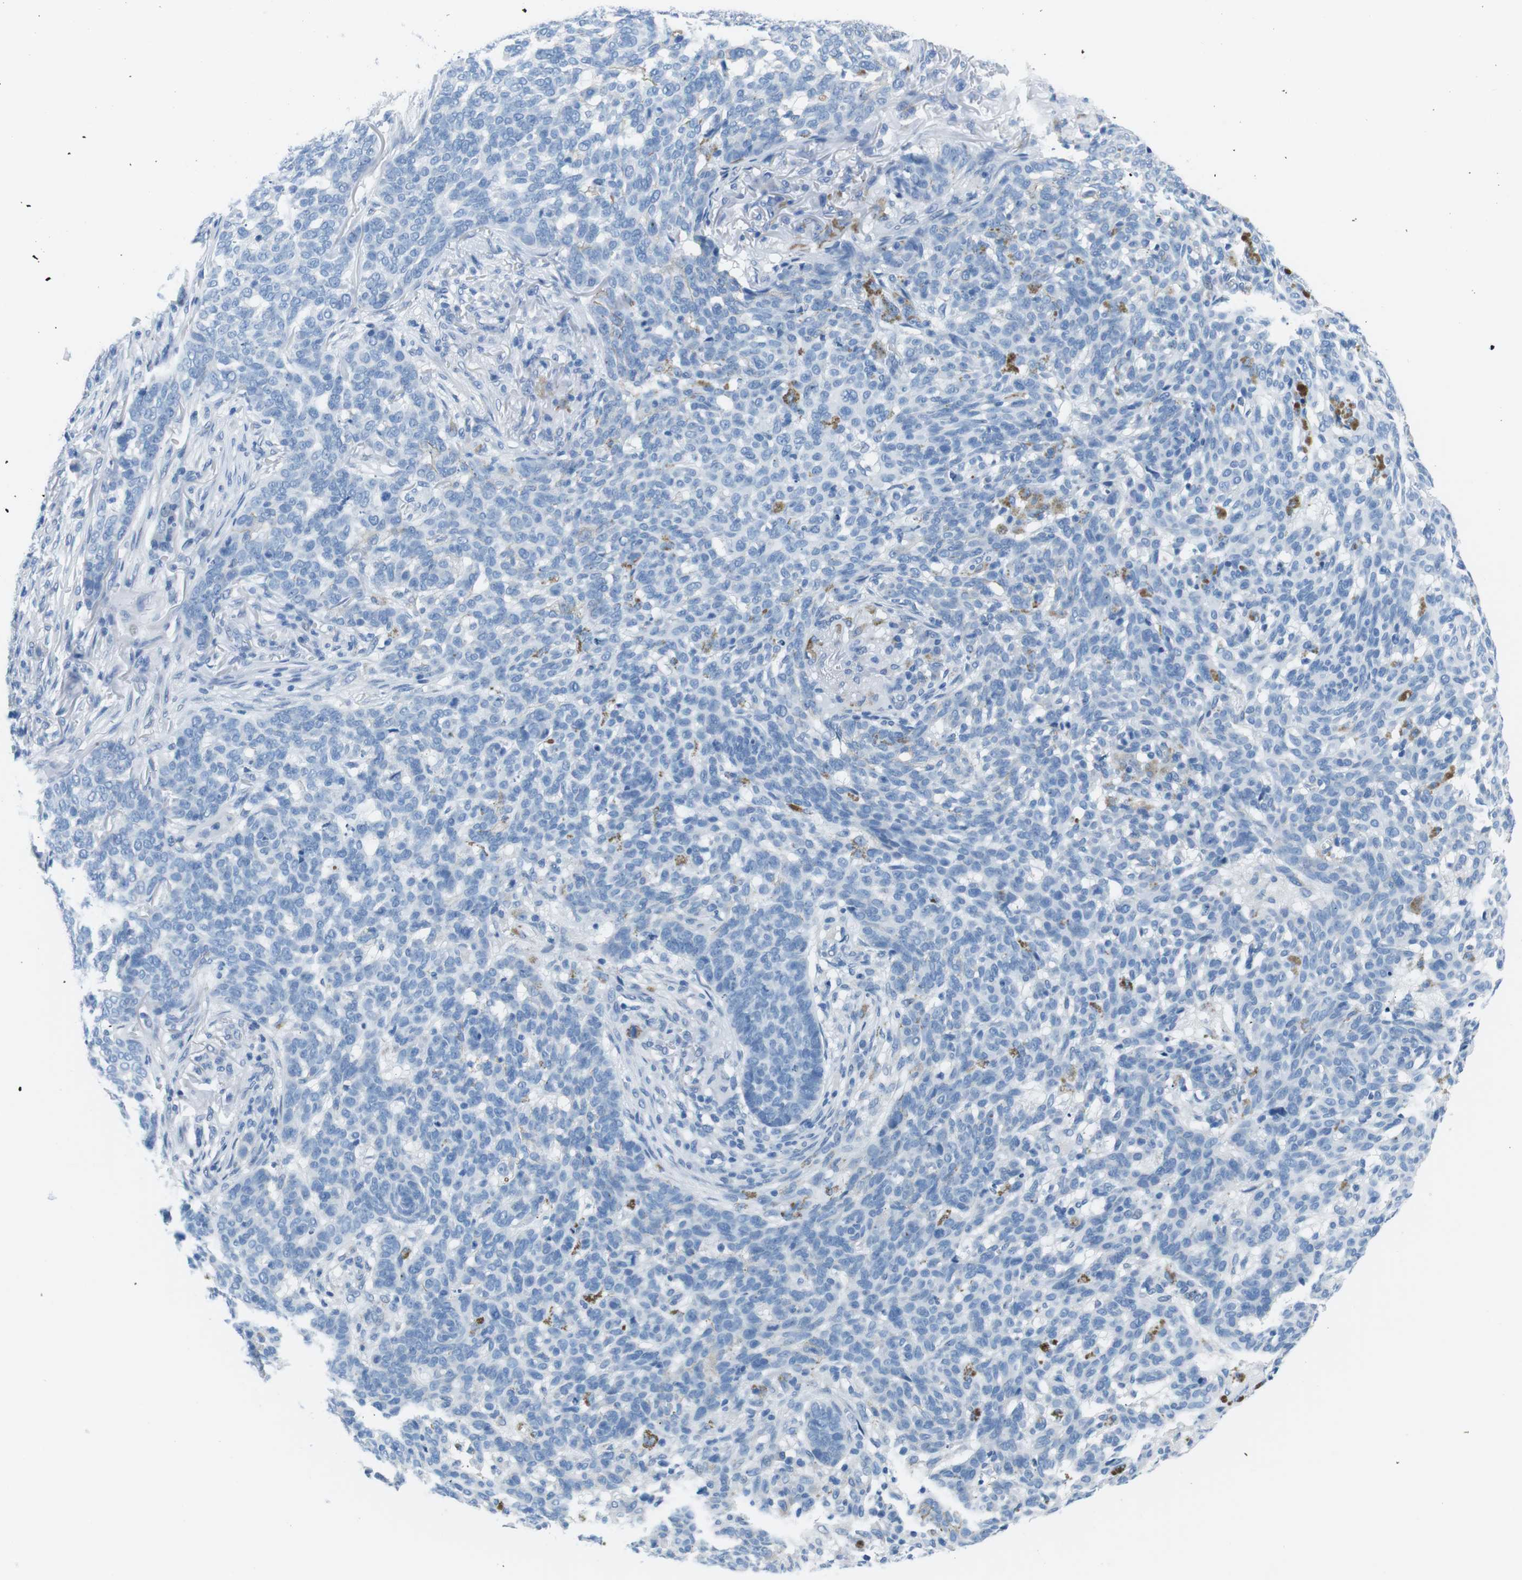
{"staining": {"intensity": "negative", "quantity": "none", "location": "none"}, "tissue": "skin cancer", "cell_type": "Tumor cells", "image_type": "cancer", "snomed": [{"axis": "morphology", "description": "Basal cell carcinoma"}, {"axis": "topography", "description": "Skin"}], "caption": "Protein analysis of skin cancer (basal cell carcinoma) exhibits no significant positivity in tumor cells. (DAB (3,3'-diaminobenzidine) immunohistochemistry (IHC) visualized using brightfield microscopy, high magnification).", "gene": "MUC2", "patient": {"sex": "male", "age": 85}}